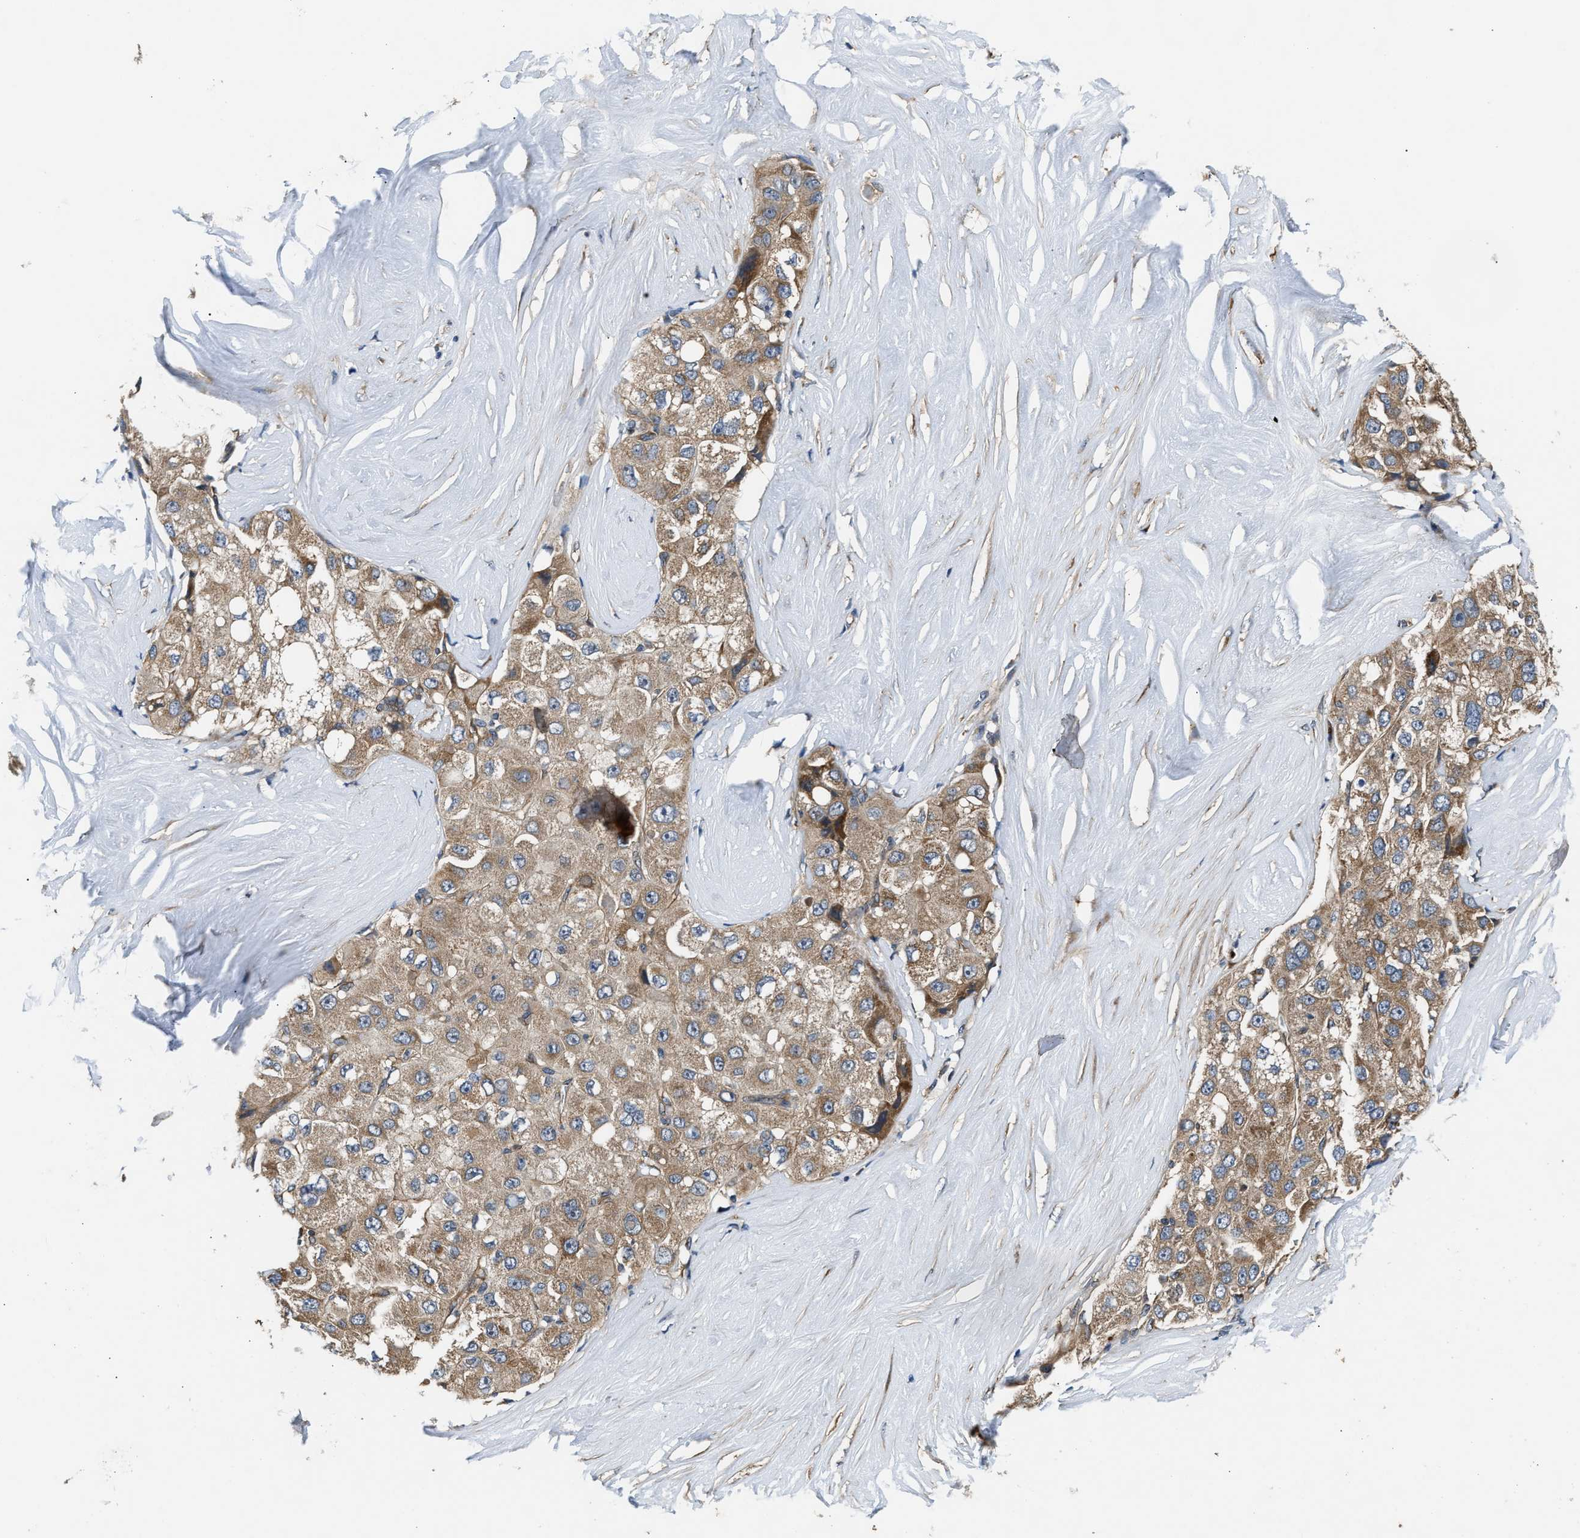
{"staining": {"intensity": "weak", "quantity": ">75%", "location": "cytoplasmic/membranous"}, "tissue": "liver cancer", "cell_type": "Tumor cells", "image_type": "cancer", "snomed": [{"axis": "morphology", "description": "Carcinoma, Hepatocellular, NOS"}, {"axis": "topography", "description": "Liver"}], "caption": "Liver cancer tissue displays weak cytoplasmic/membranous expression in about >75% of tumor cells (Stains: DAB in brown, nuclei in blue, Microscopy: brightfield microscopy at high magnification).", "gene": "PNPLA8", "patient": {"sex": "male", "age": 80}}